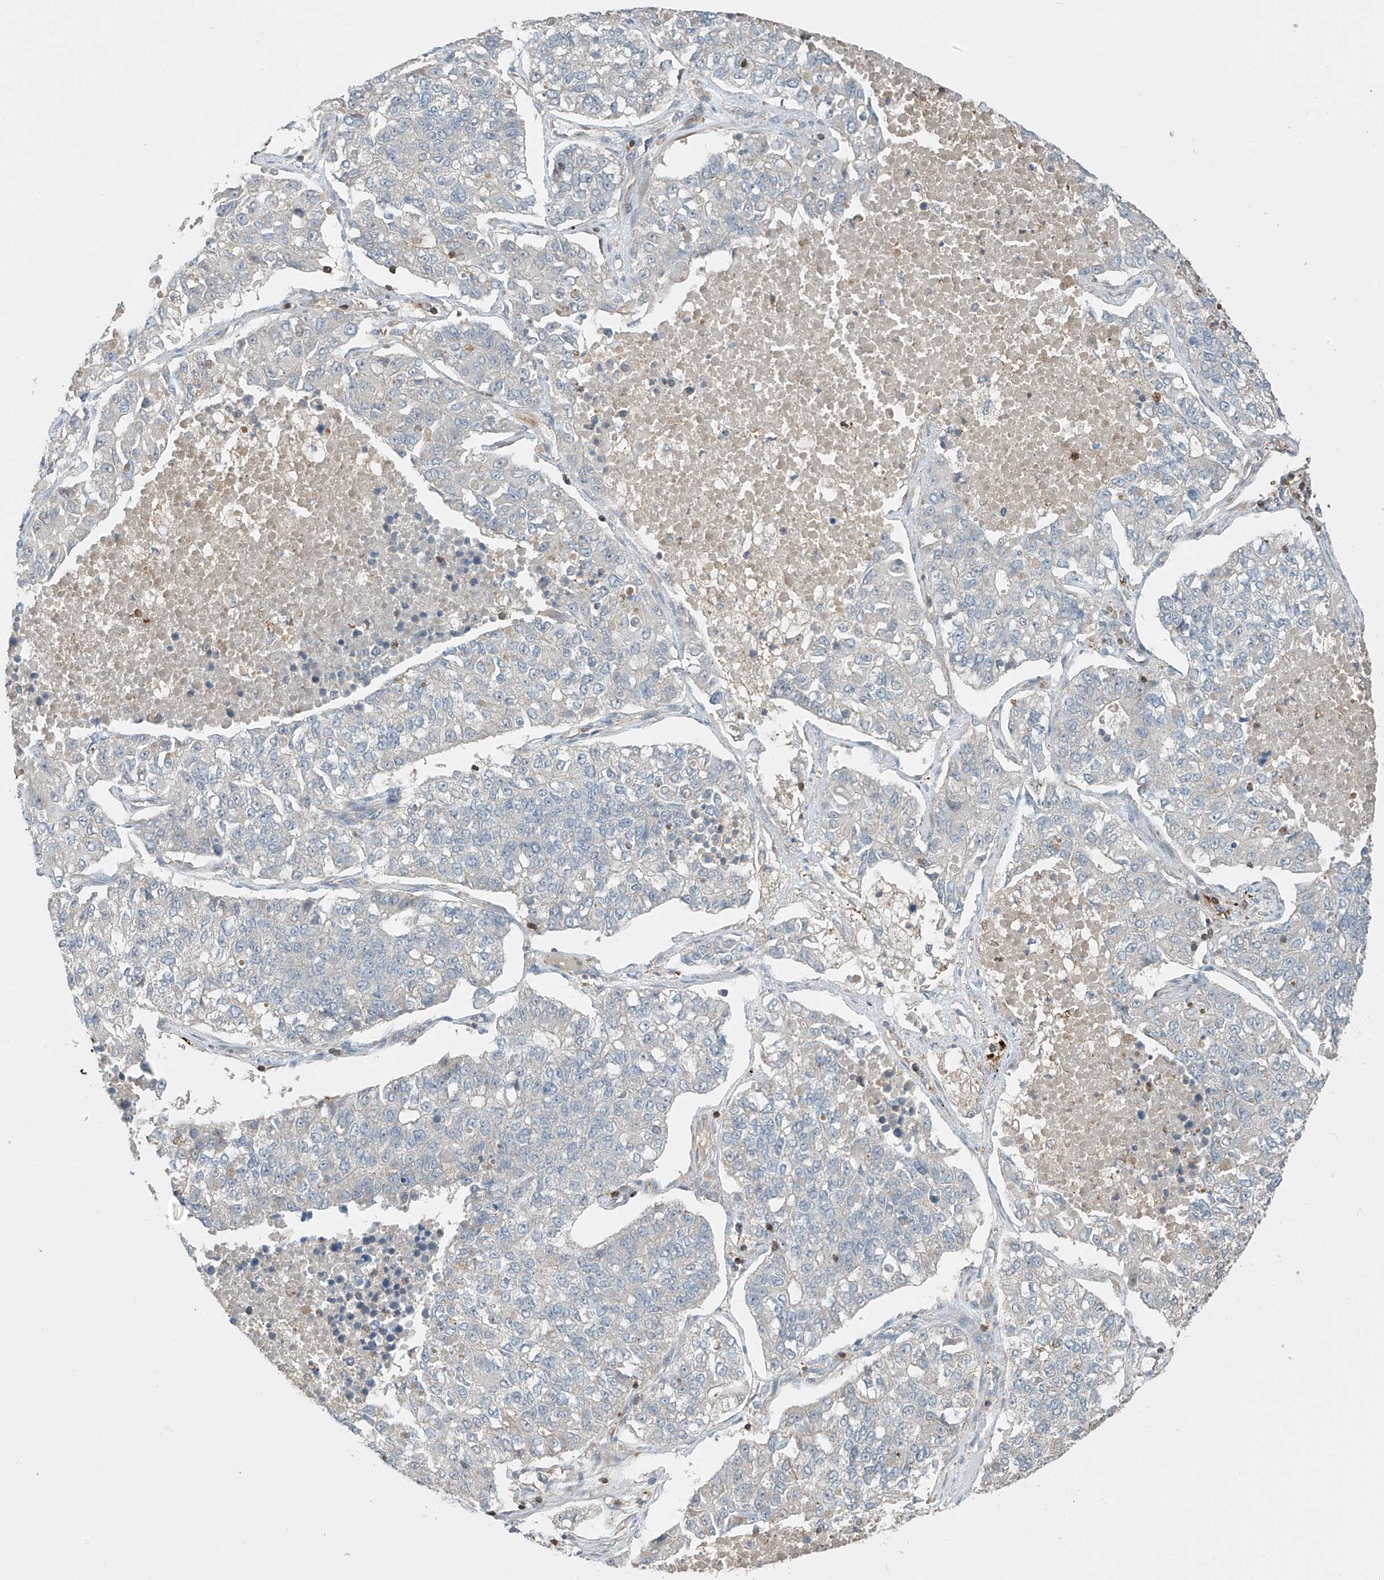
{"staining": {"intensity": "negative", "quantity": "none", "location": "none"}, "tissue": "lung cancer", "cell_type": "Tumor cells", "image_type": "cancer", "snomed": [{"axis": "morphology", "description": "Adenocarcinoma, NOS"}, {"axis": "topography", "description": "Lung"}], "caption": "Immunohistochemistry histopathology image of neoplastic tissue: human lung cancer stained with DAB (3,3'-diaminobenzidine) reveals no significant protein staining in tumor cells. The staining is performed using DAB brown chromogen with nuclei counter-stained in using hematoxylin.", "gene": "SH3BGRL3", "patient": {"sex": "male", "age": 49}}